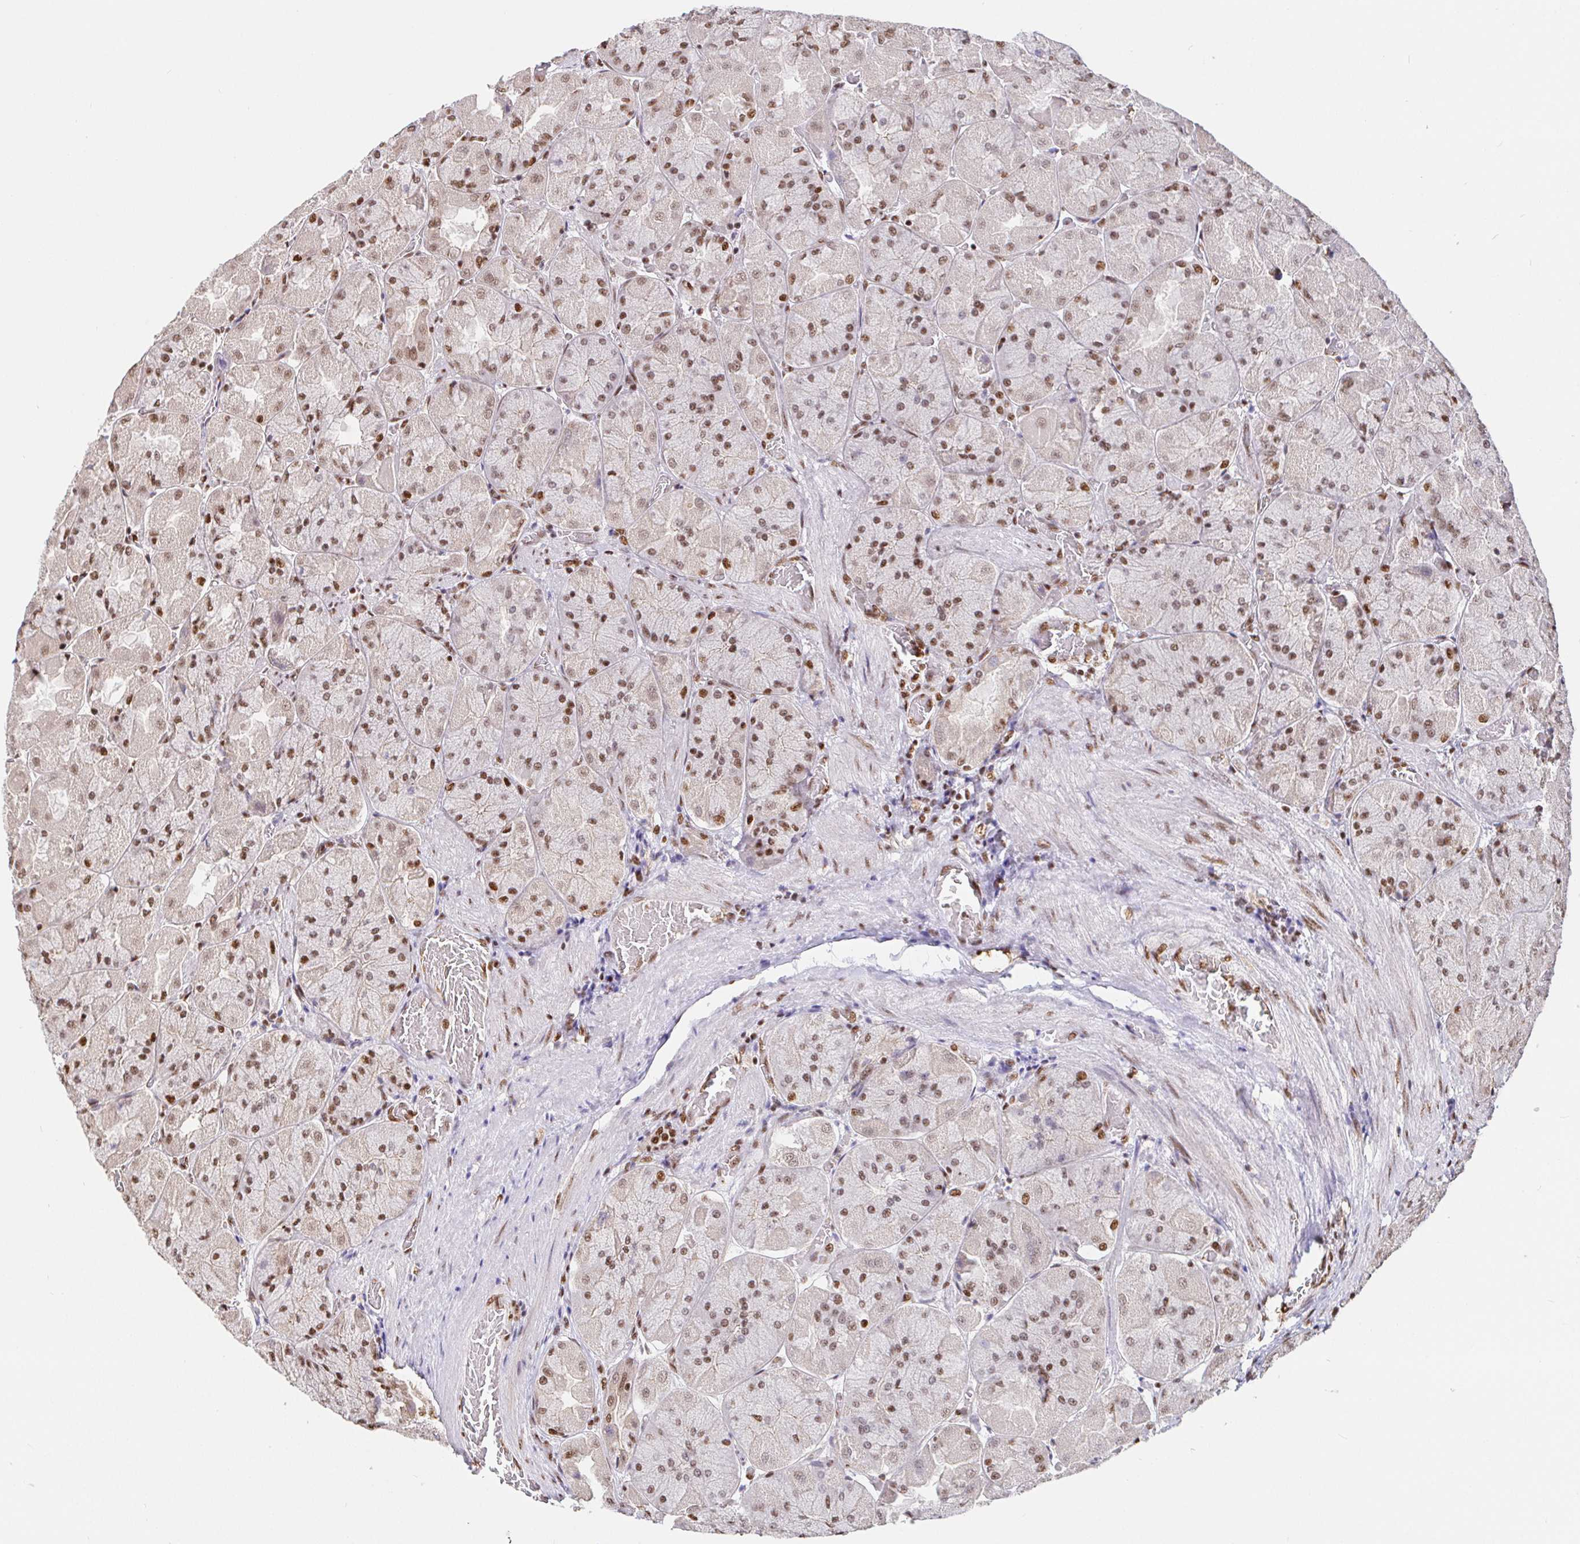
{"staining": {"intensity": "moderate", "quantity": ">75%", "location": "nuclear"}, "tissue": "stomach", "cell_type": "Glandular cells", "image_type": "normal", "snomed": [{"axis": "morphology", "description": "Normal tissue, NOS"}, {"axis": "topography", "description": "Stomach"}], "caption": "IHC histopathology image of normal stomach: human stomach stained using IHC demonstrates medium levels of moderate protein expression localized specifically in the nuclear of glandular cells, appearing as a nuclear brown color.", "gene": "SP3", "patient": {"sex": "female", "age": 61}}